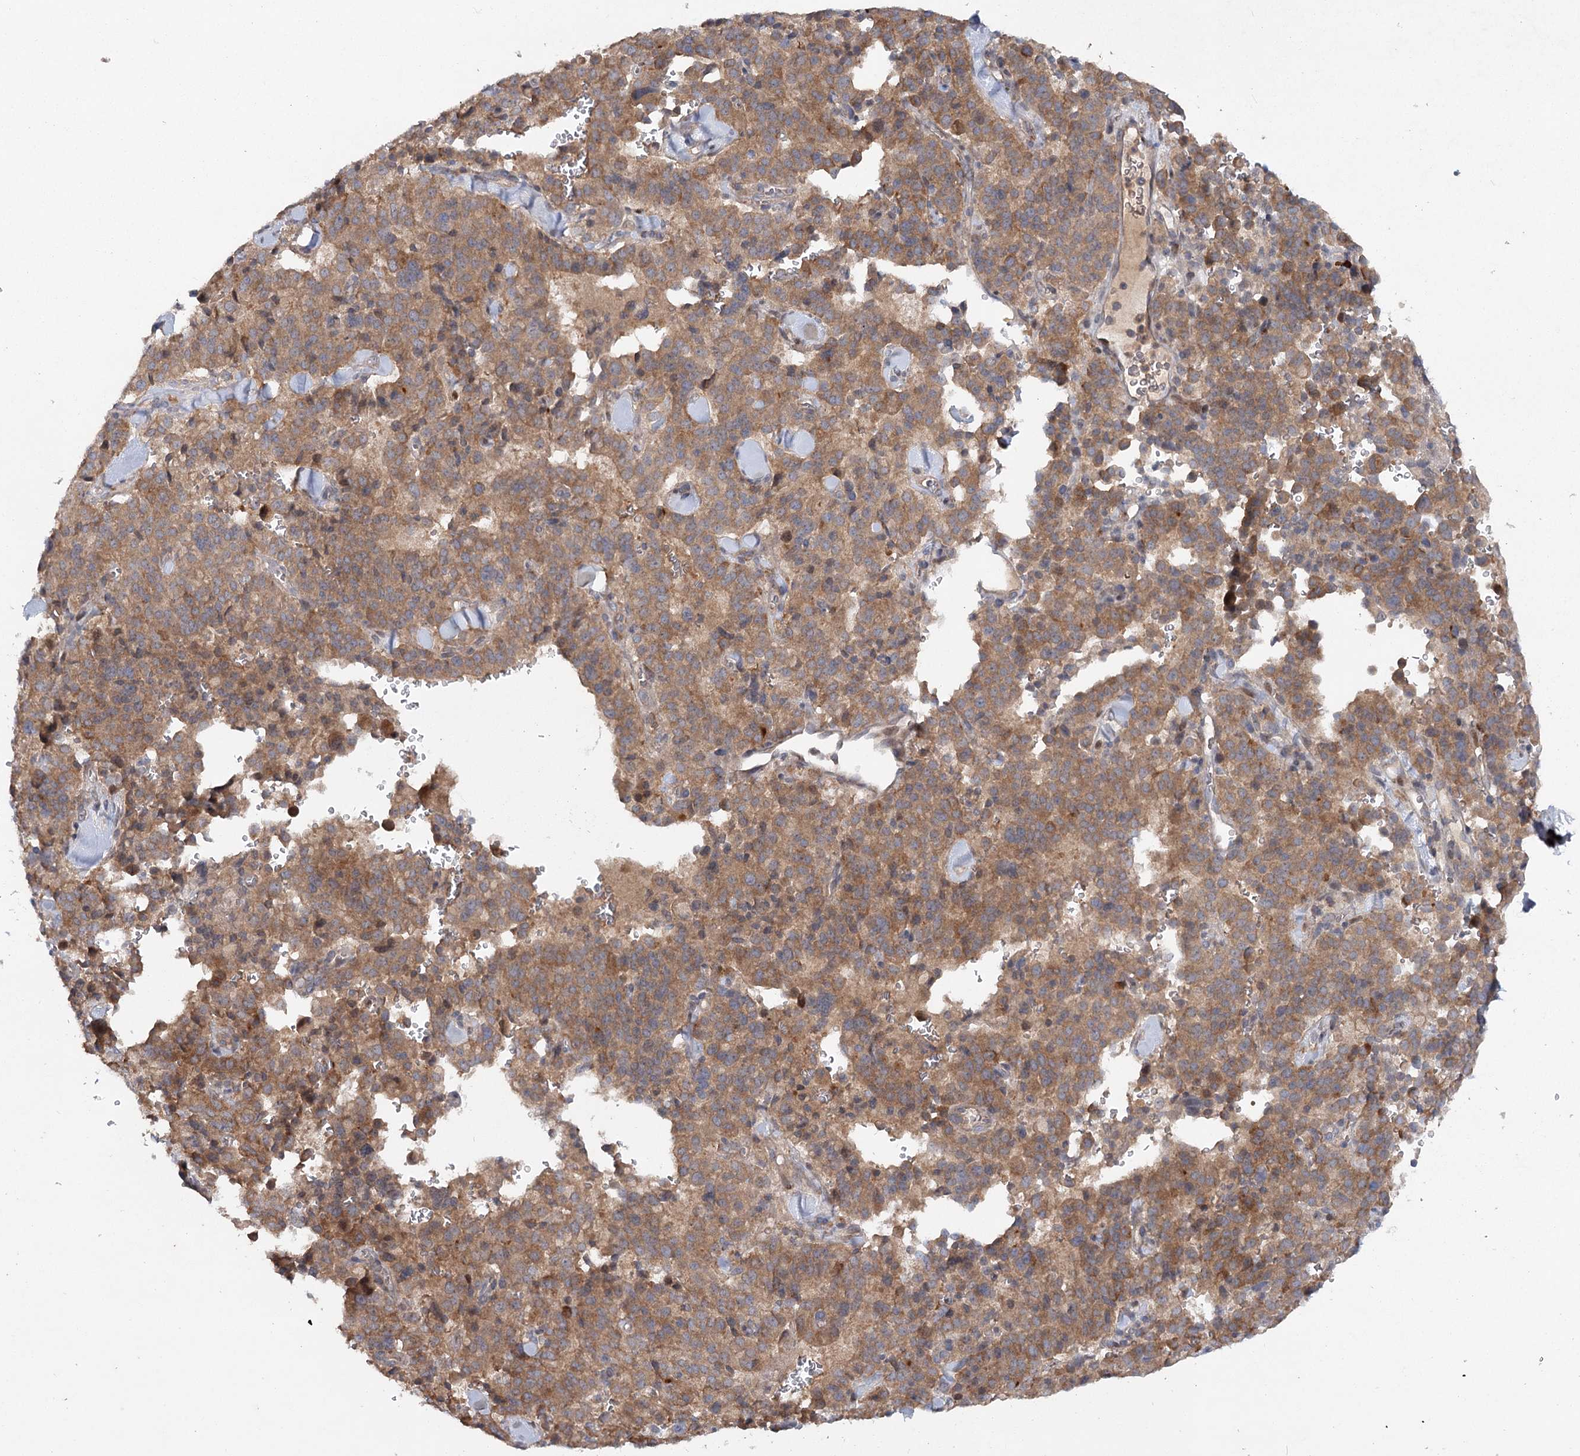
{"staining": {"intensity": "moderate", "quantity": ">75%", "location": "cytoplasmic/membranous"}, "tissue": "pancreatic cancer", "cell_type": "Tumor cells", "image_type": "cancer", "snomed": [{"axis": "morphology", "description": "Adenocarcinoma, NOS"}, {"axis": "topography", "description": "Pancreas"}], "caption": "The image exhibits staining of adenocarcinoma (pancreatic), revealing moderate cytoplasmic/membranous protein expression (brown color) within tumor cells.", "gene": "MAP3K13", "patient": {"sex": "male", "age": 65}}